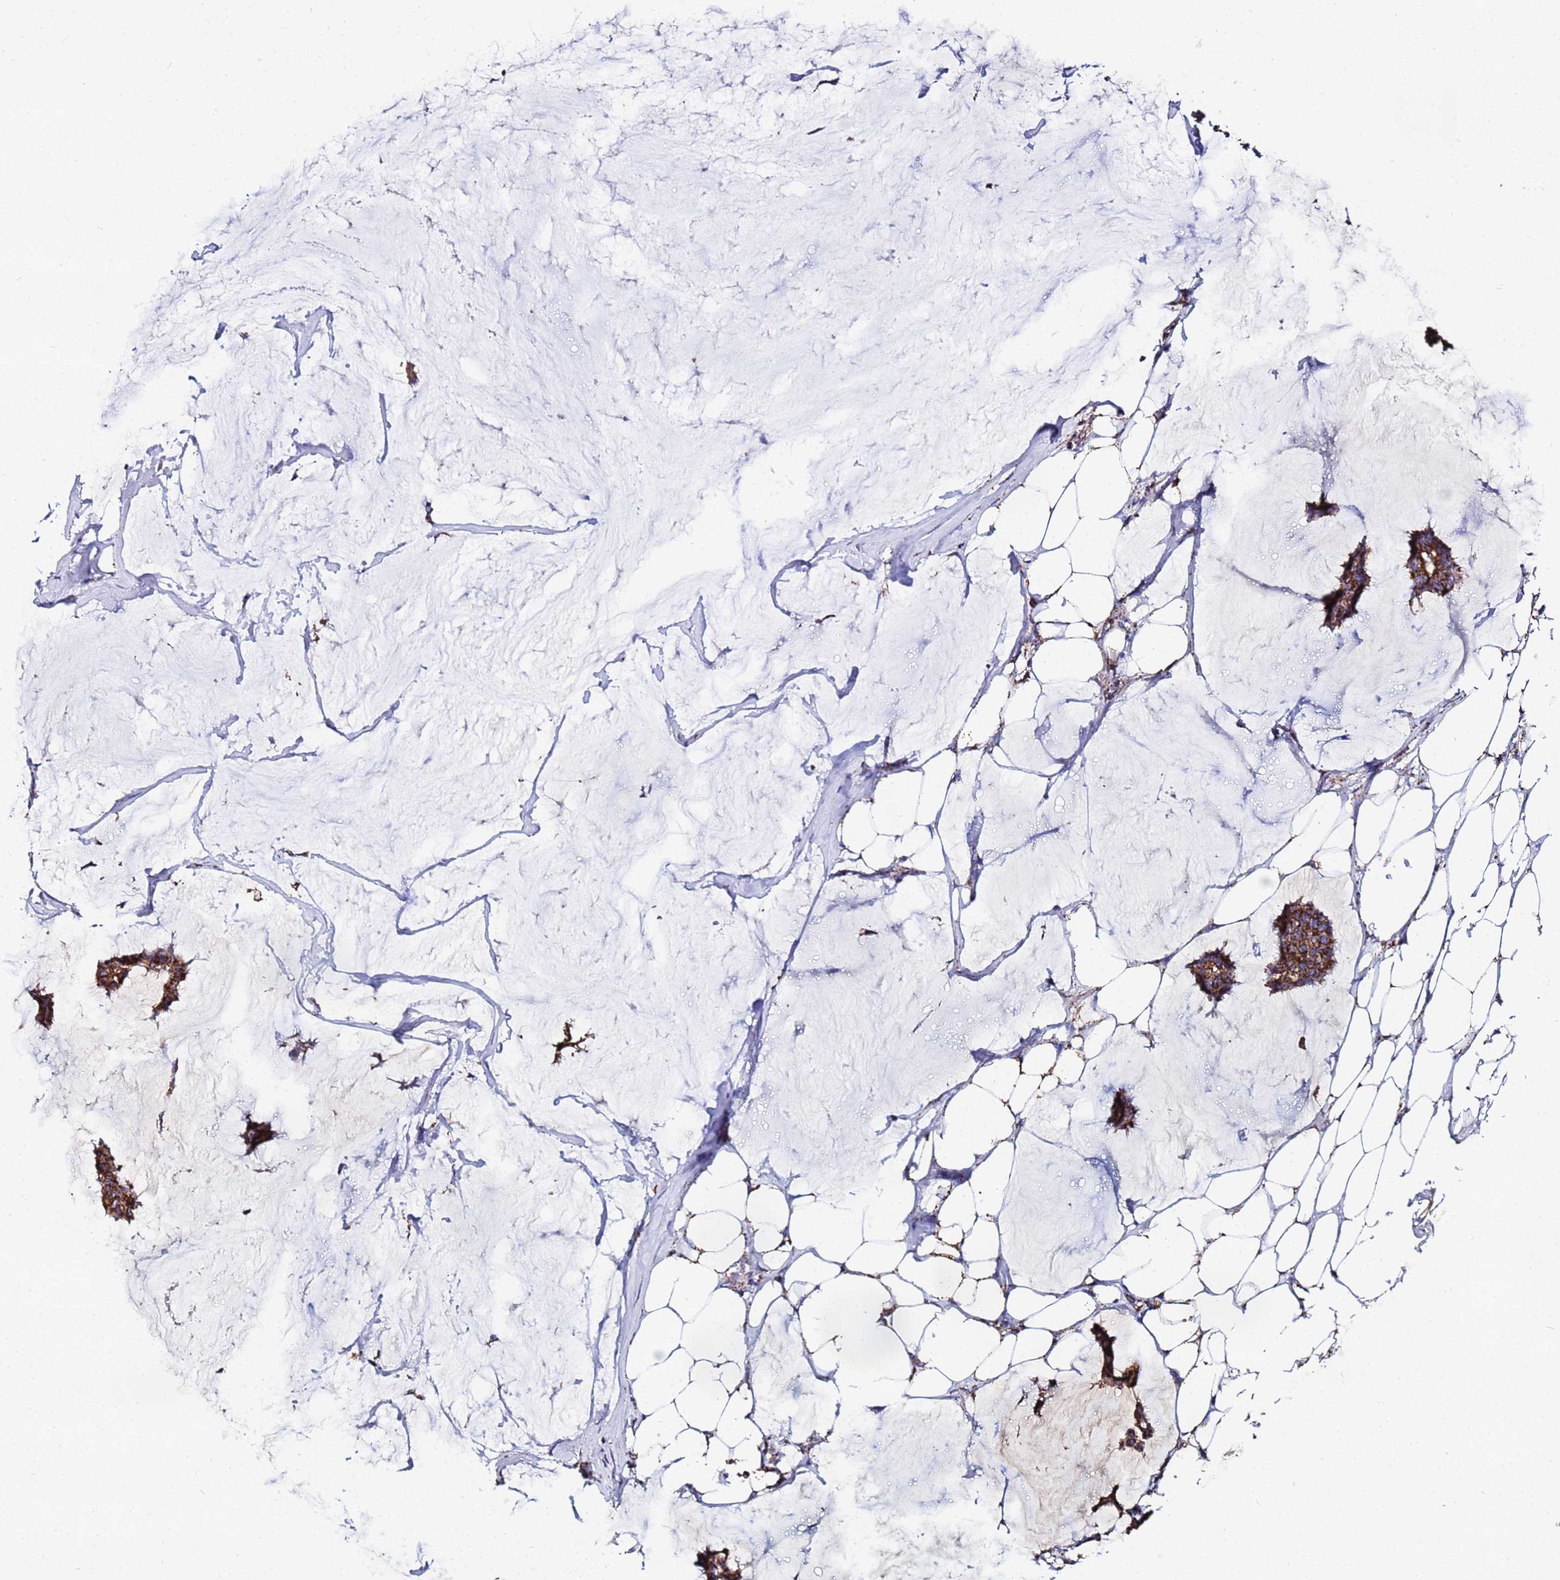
{"staining": {"intensity": "strong", "quantity": ">75%", "location": "cytoplasmic/membranous"}, "tissue": "breast cancer", "cell_type": "Tumor cells", "image_type": "cancer", "snomed": [{"axis": "morphology", "description": "Duct carcinoma"}, {"axis": "topography", "description": "Breast"}], "caption": "A histopathology image of human invasive ductal carcinoma (breast) stained for a protein shows strong cytoplasmic/membranous brown staining in tumor cells.", "gene": "GLUD1", "patient": {"sex": "female", "age": 93}}